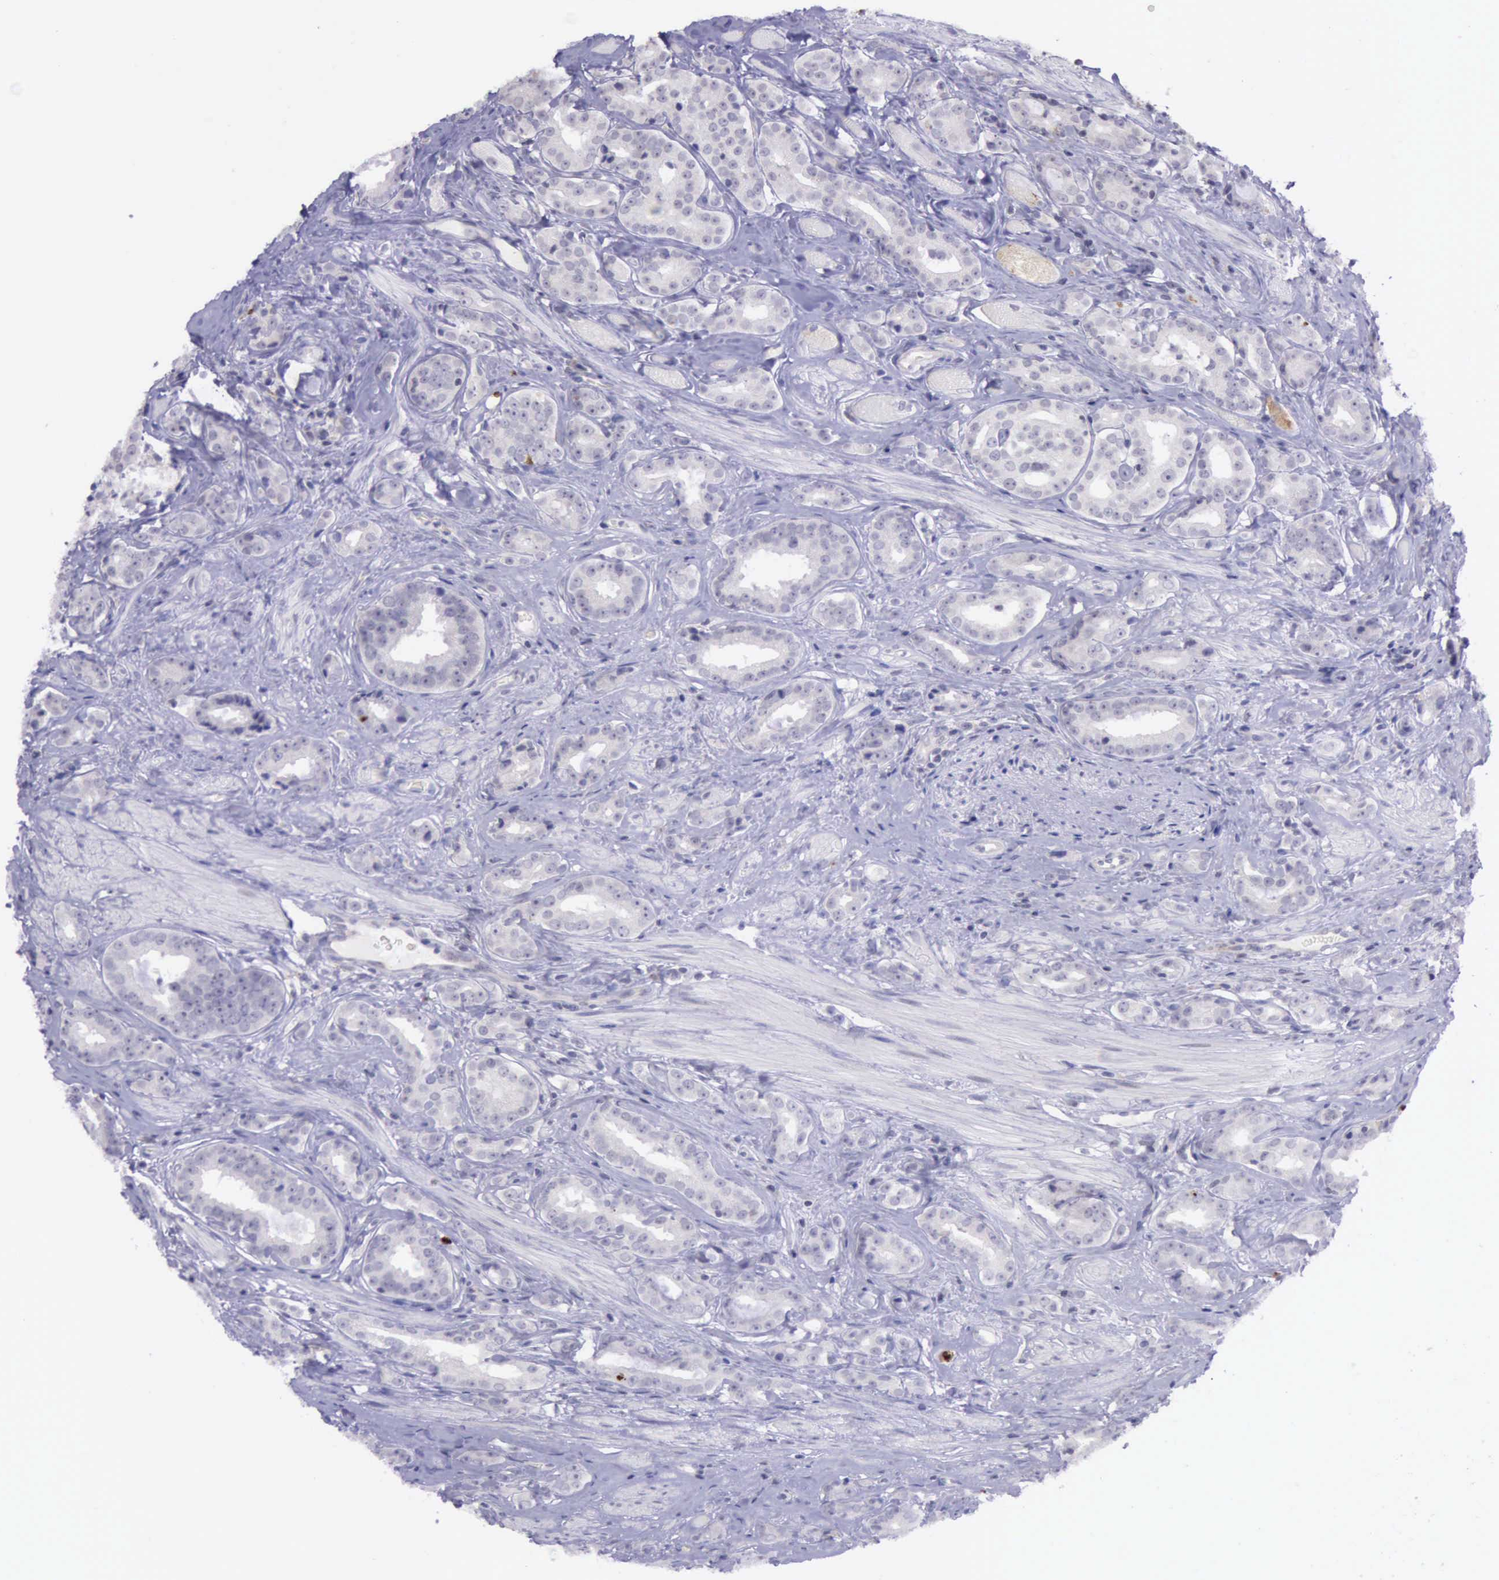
{"staining": {"intensity": "strong", "quantity": "<25%", "location": "nuclear"}, "tissue": "prostate cancer", "cell_type": "Tumor cells", "image_type": "cancer", "snomed": [{"axis": "morphology", "description": "Adenocarcinoma, Medium grade"}, {"axis": "topography", "description": "Prostate"}], "caption": "Protein staining by immunohistochemistry (IHC) exhibits strong nuclear positivity in about <25% of tumor cells in prostate adenocarcinoma (medium-grade).", "gene": "PARP1", "patient": {"sex": "male", "age": 53}}